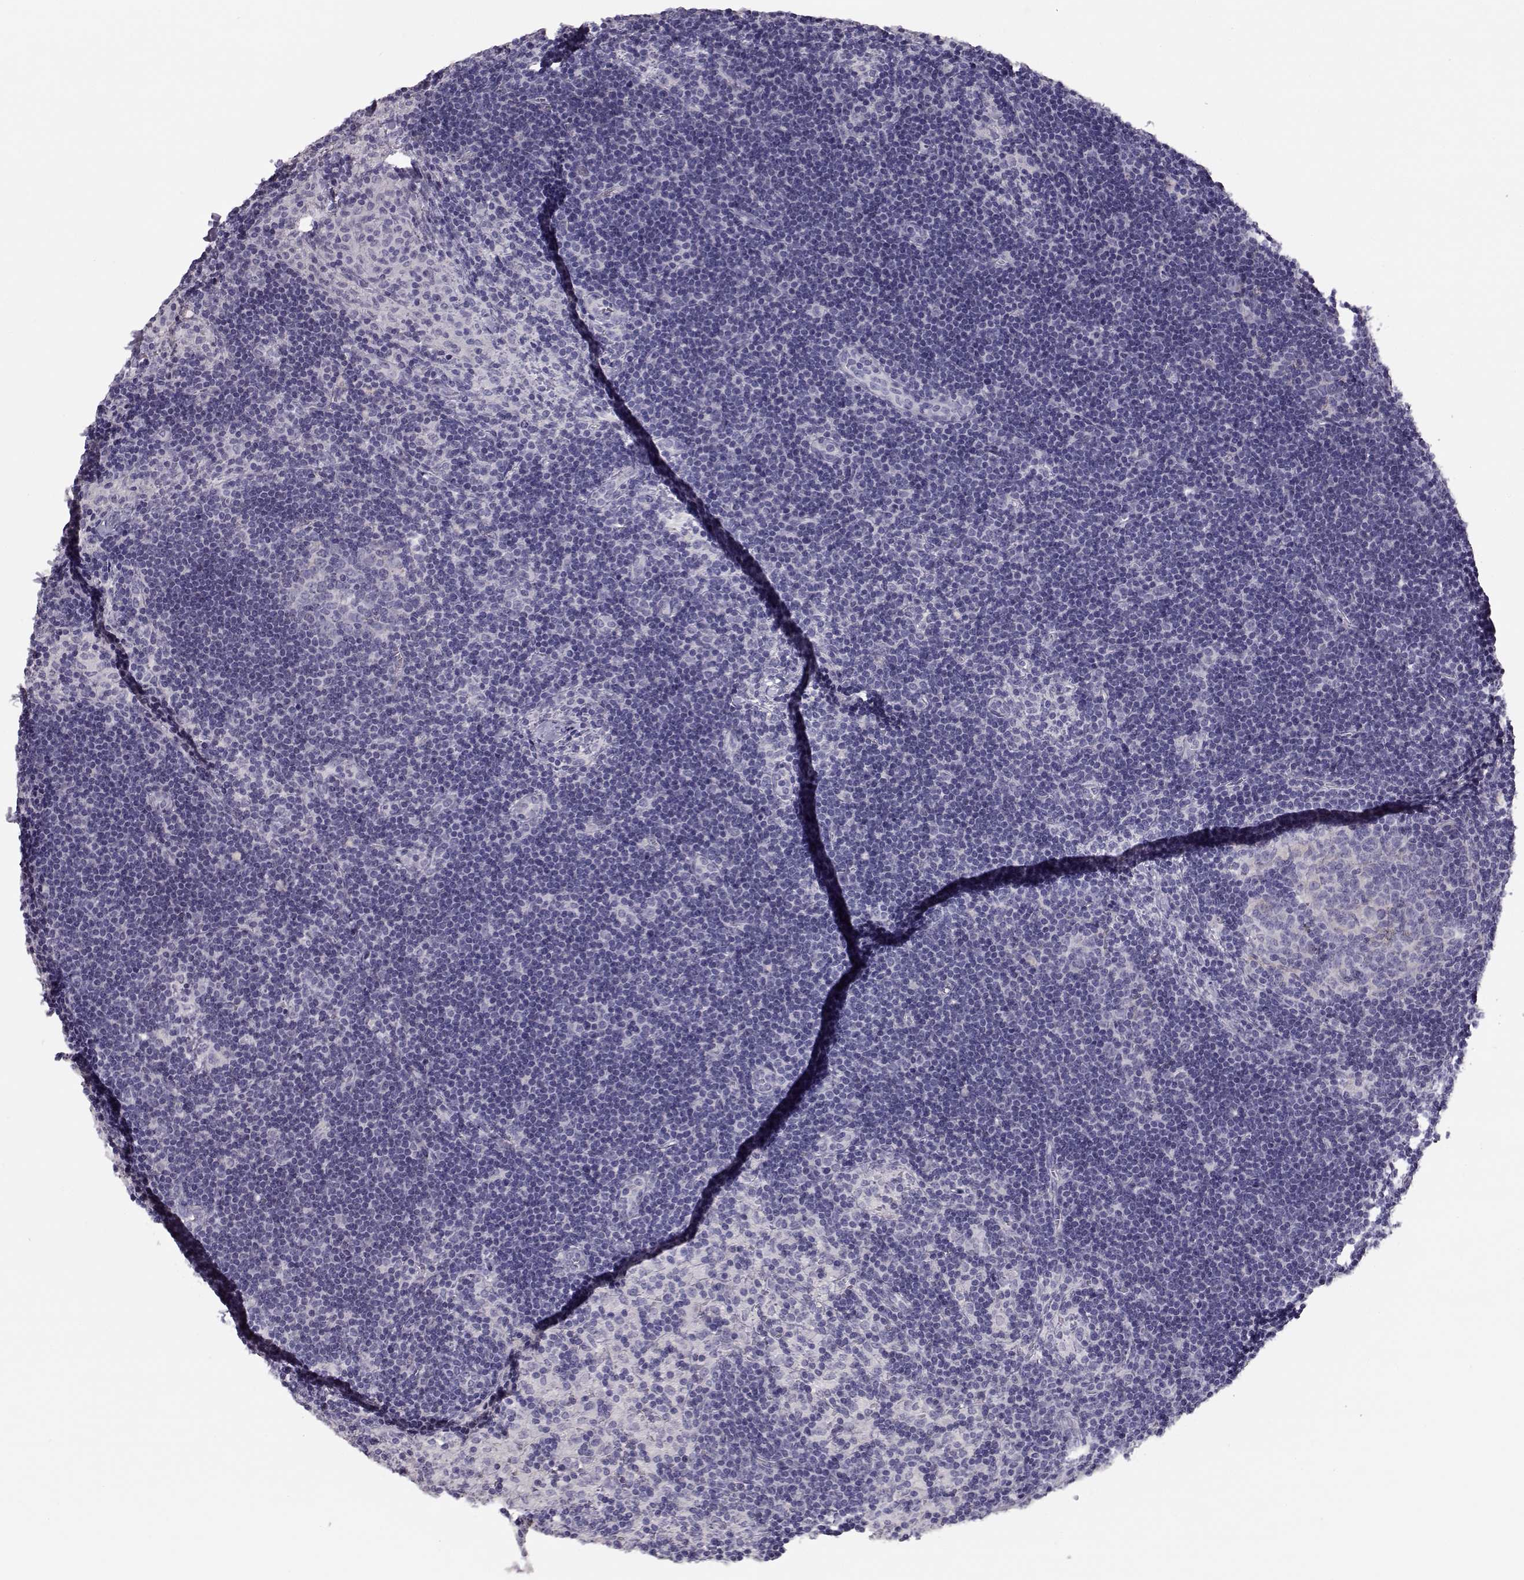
{"staining": {"intensity": "negative", "quantity": "none", "location": "none"}, "tissue": "lymph node", "cell_type": "Germinal center cells", "image_type": "normal", "snomed": [{"axis": "morphology", "description": "Normal tissue, NOS"}, {"axis": "topography", "description": "Lymph node"}], "caption": "Immunohistochemical staining of unremarkable human lymph node exhibits no significant positivity in germinal center cells.", "gene": "LAMB3", "patient": {"sex": "female", "age": 52}}